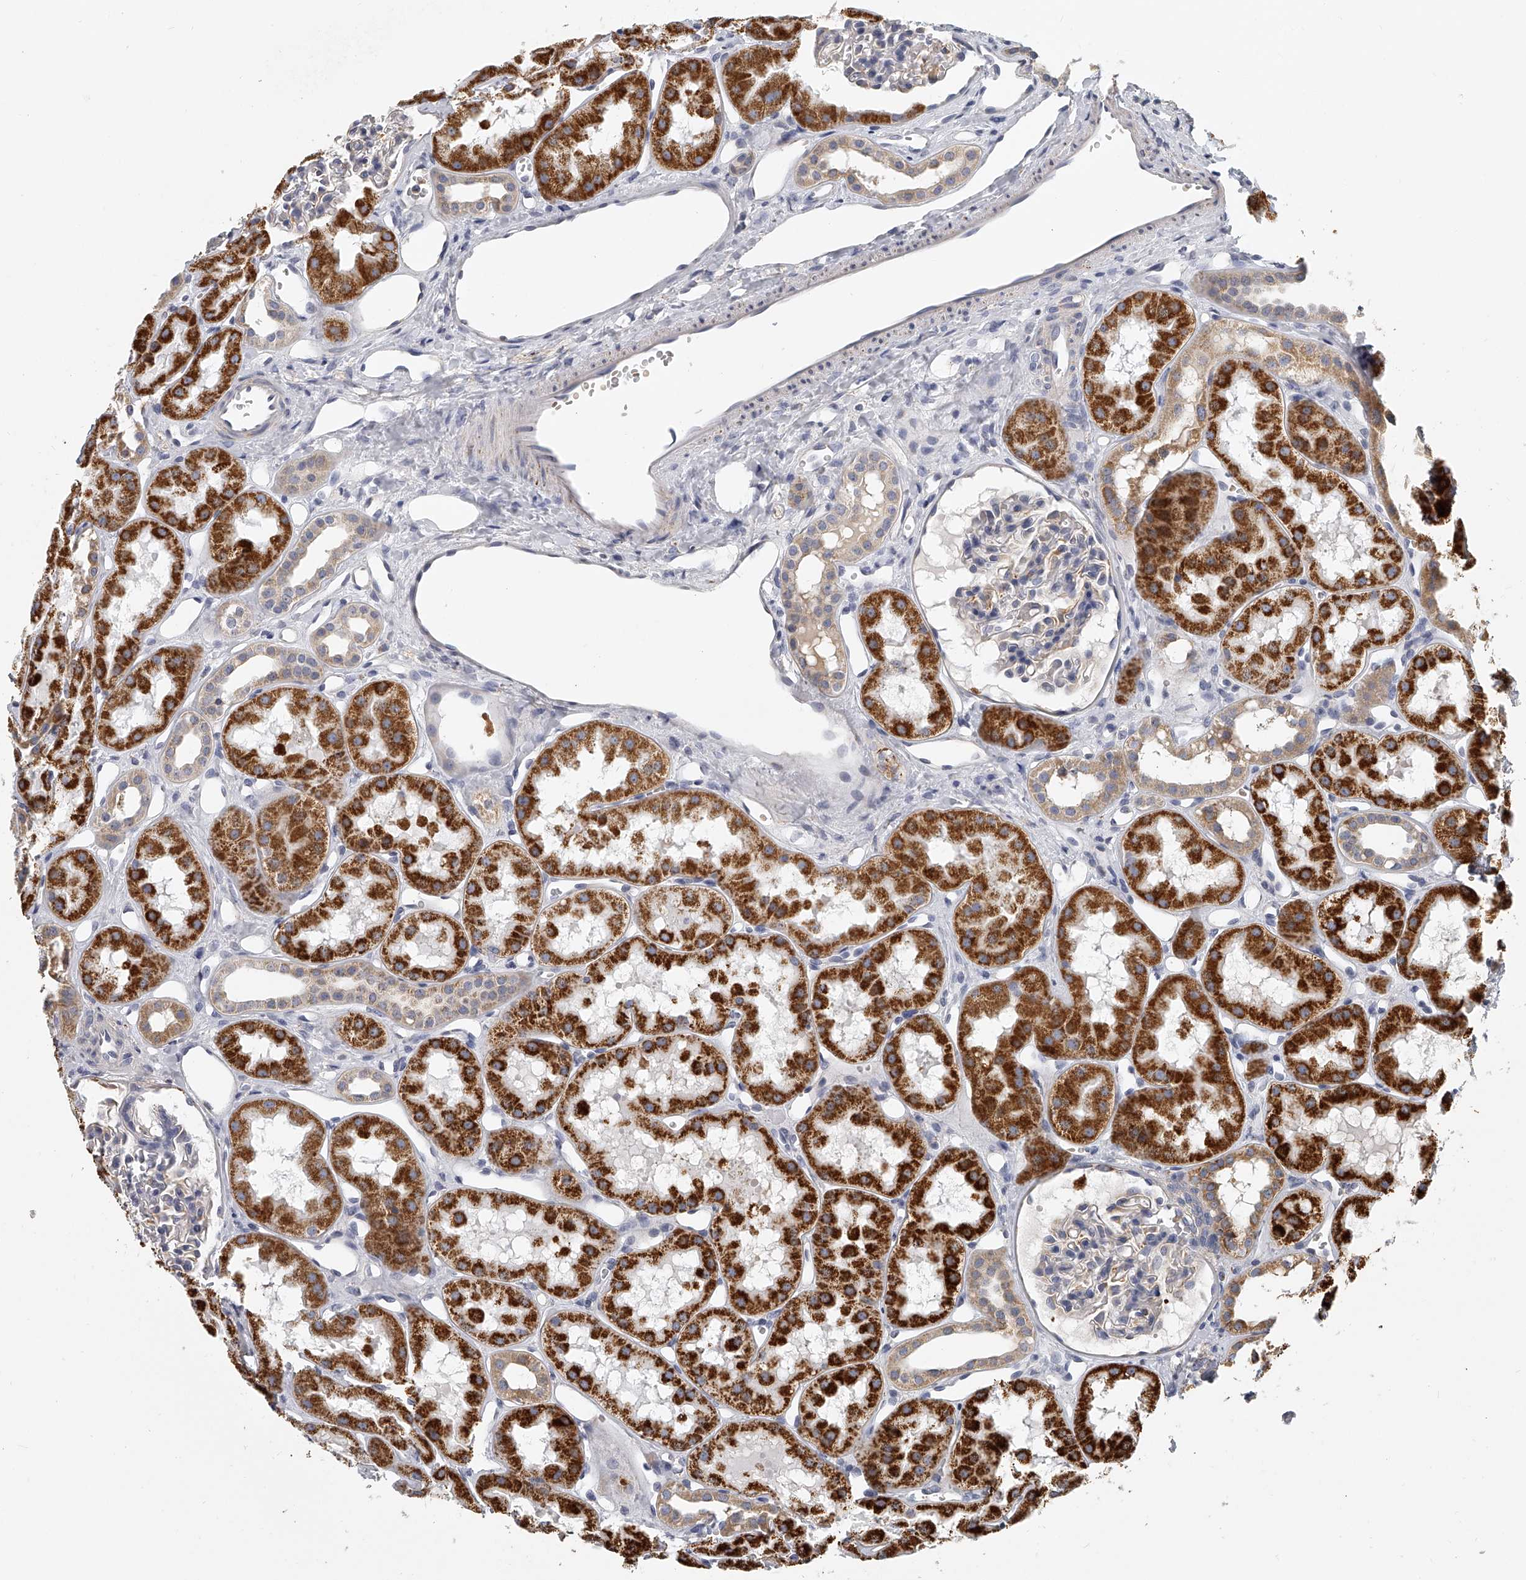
{"staining": {"intensity": "moderate", "quantity": "<25%", "location": "cytoplasmic/membranous"}, "tissue": "kidney", "cell_type": "Cells in glomeruli", "image_type": "normal", "snomed": [{"axis": "morphology", "description": "Normal tissue, NOS"}, {"axis": "topography", "description": "Kidney"}], "caption": "Protein analysis of normal kidney exhibits moderate cytoplasmic/membranous expression in about <25% of cells in glomeruli.", "gene": "KLHL7", "patient": {"sex": "male", "age": 16}}